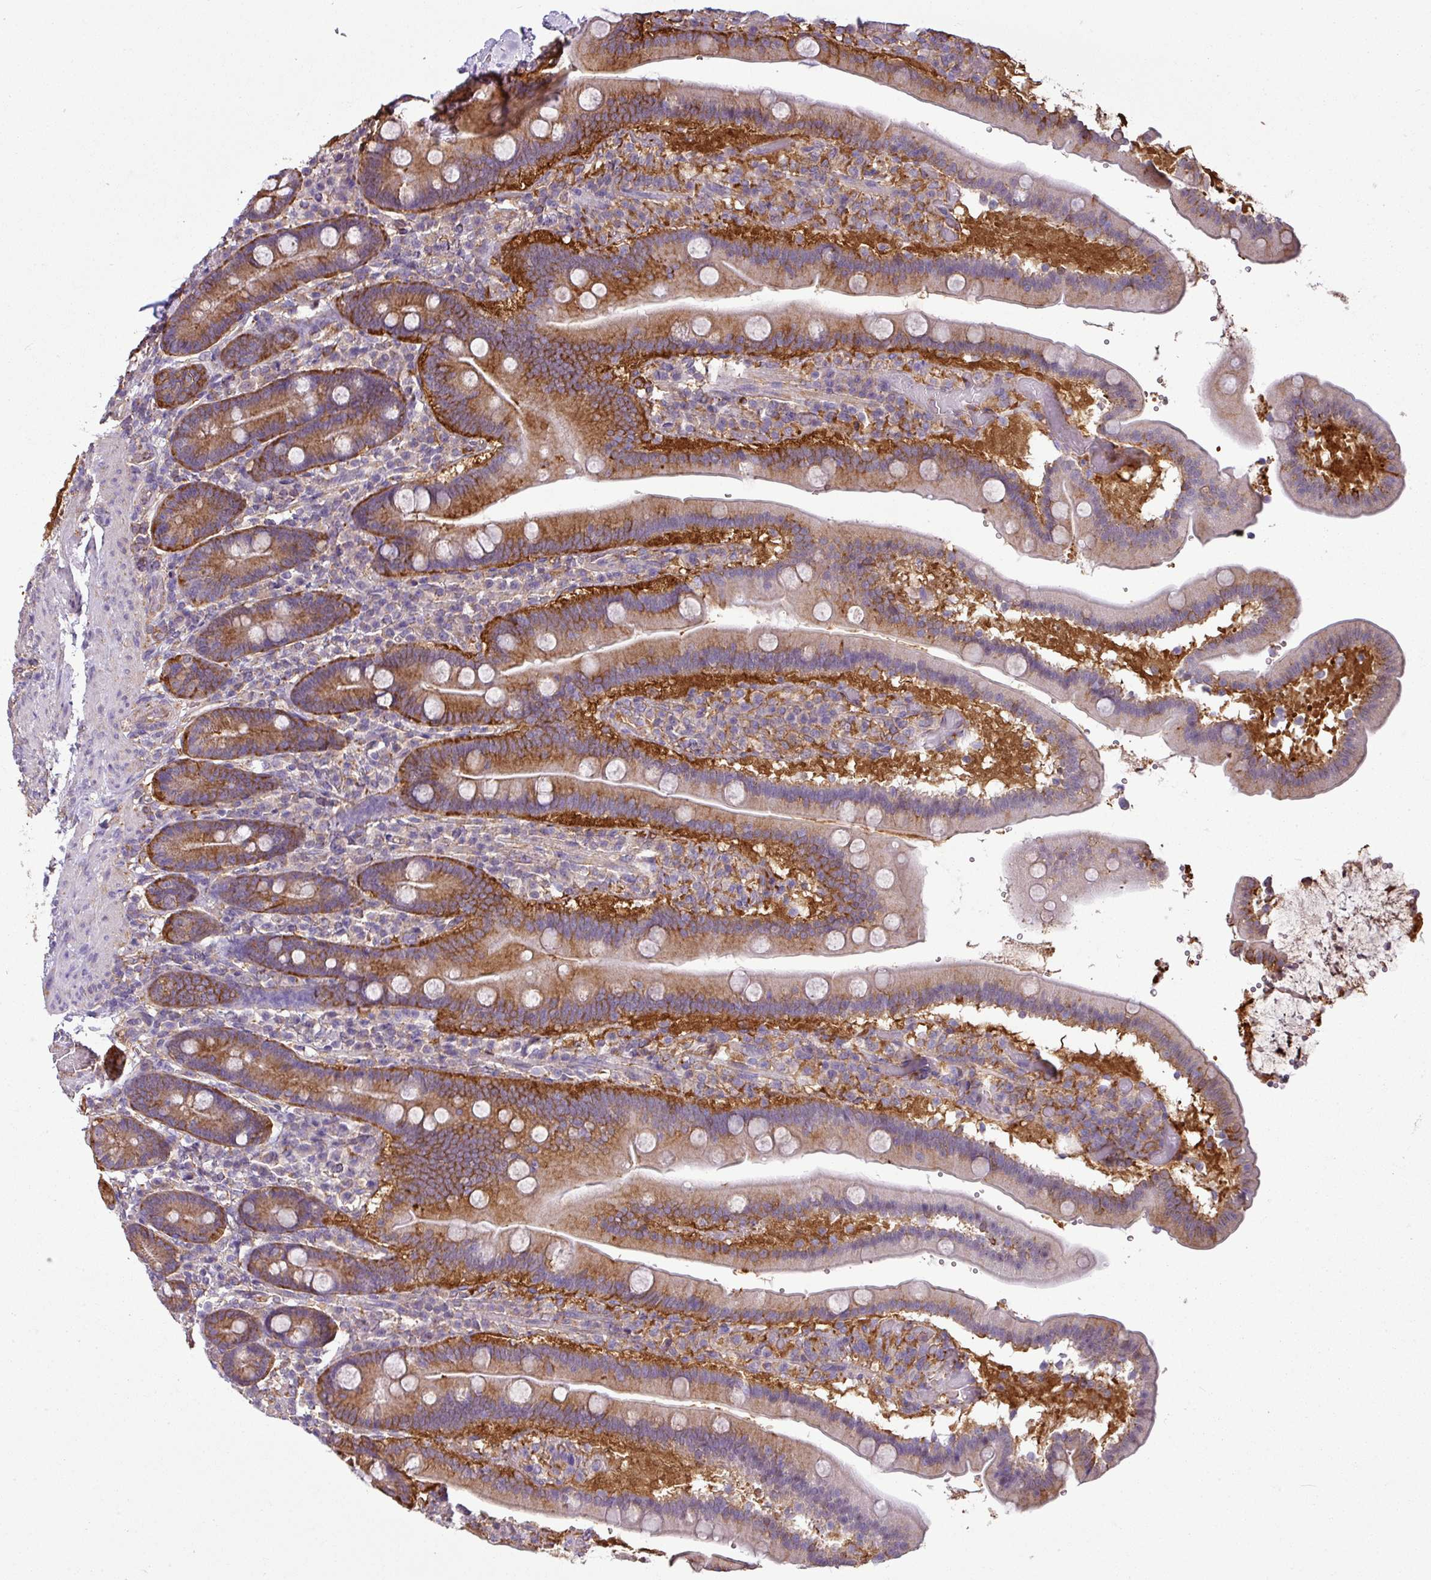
{"staining": {"intensity": "moderate", "quantity": ">75%", "location": "cytoplasmic/membranous"}, "tissue": "duodenum", "cell_type": "Glandular cells", "image_type": "normal", "snomed": [{"axis": "morphology", "description": "Normal tissue, NOS"}, {"axis": "topography", "description": "Duodenum"}], "caption": "Protein analysis of benign duodenum displays moderate cytoplasmic/membranous staining in about >75% of glandular cells.", "gene": "XNDC1N", "patient": {"sex": "female", "age": 62}}